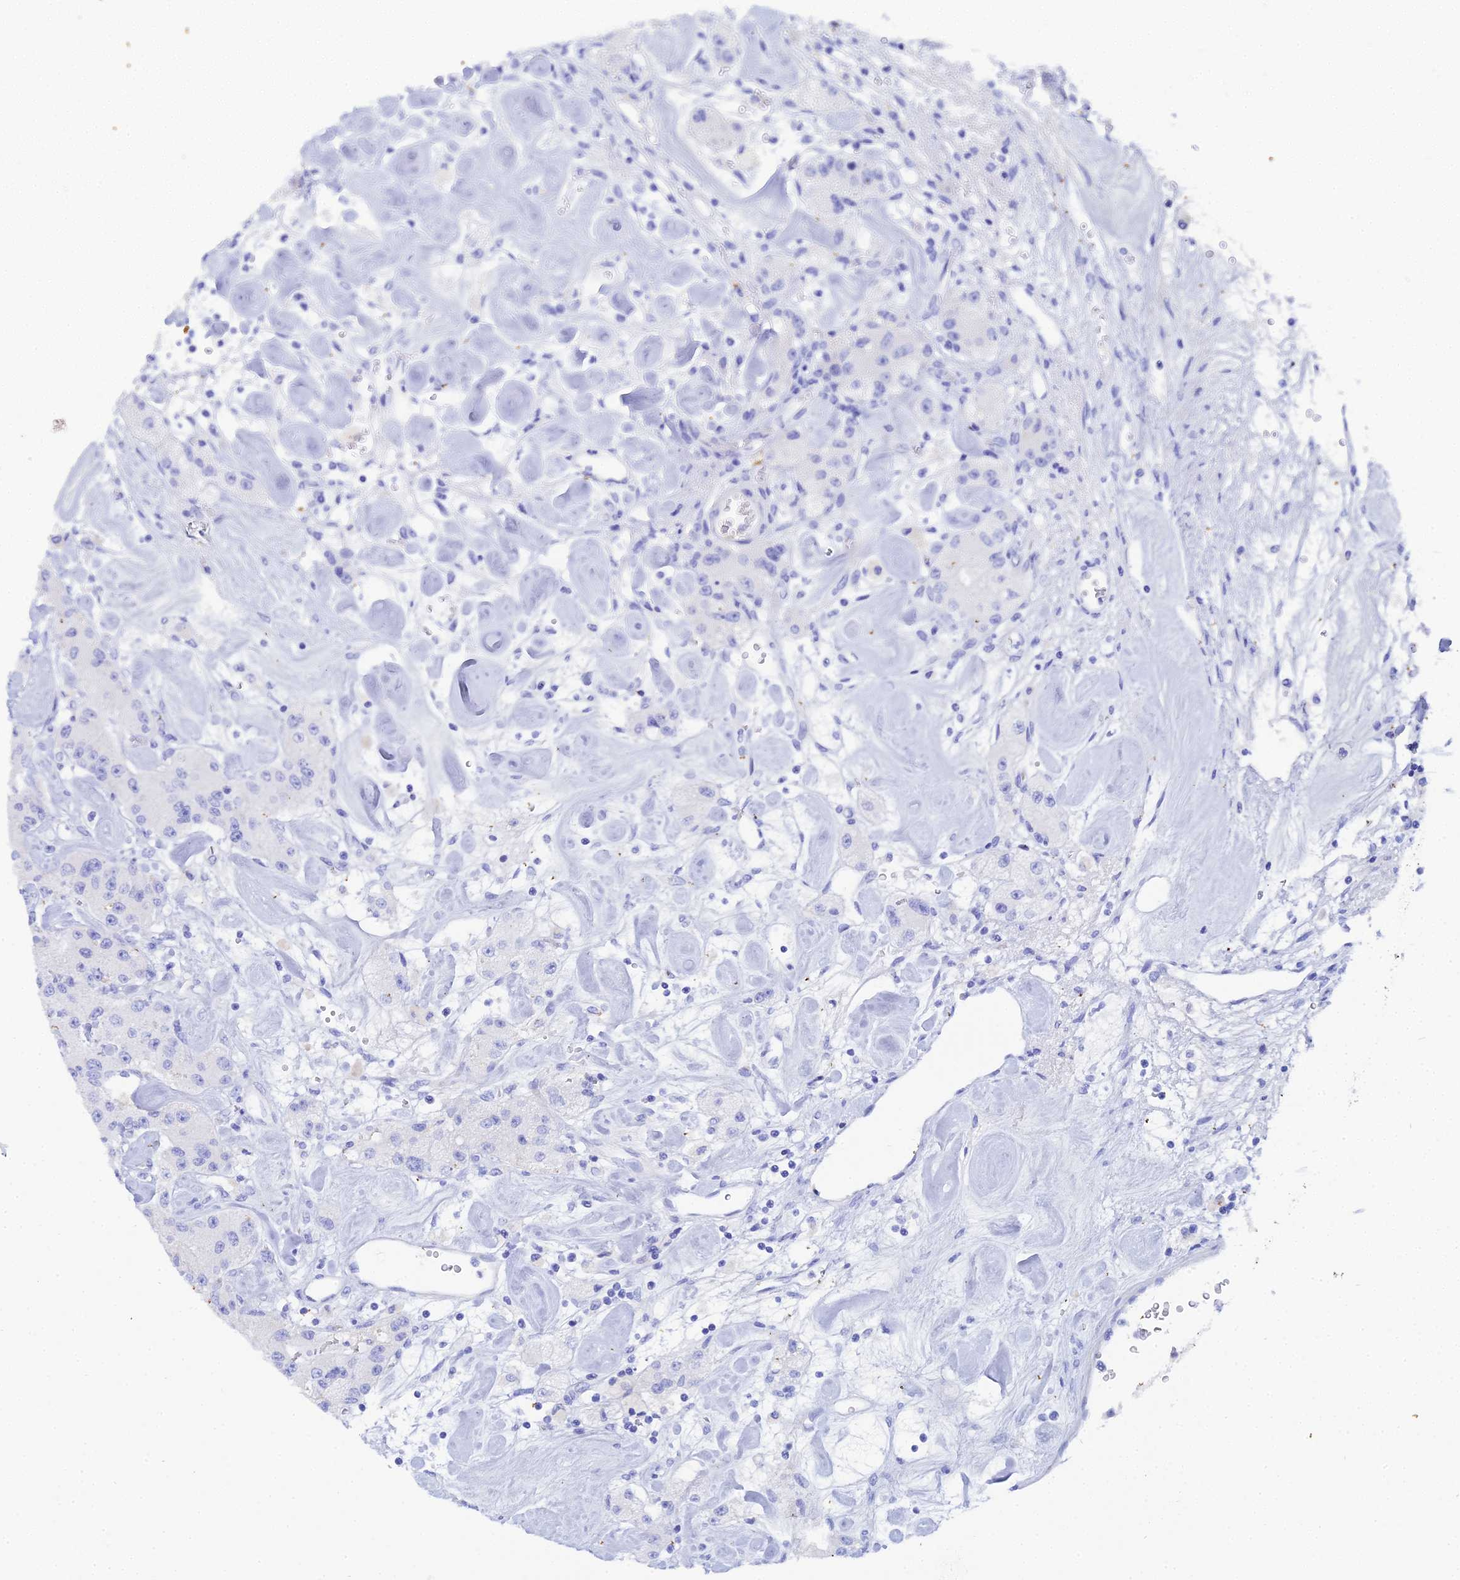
{"staining": {"intensity": "negative", "quantity": "none", "location": "none"}, "tissue": "carcinoid", "cell_type": "Tumor cells", "image_type": "cancer", "snomed": [{"axis": "morphology", "description": "Carcinoid, malignant, NOS"}, {"axis": "topography", "description": "Pancreas"}], "caption": "DAB (3,3'-diaminobenzidine) immunohistochemical staining of malignant carcinoid exhibits no significant positivity in tumor cells. The staining was performed using DAB (3,3'-diaminobenzidine) to visualize the protein expression in brown, while the nuclei were stained in blue with hematoxylin (Magnification: 20x).", "gene": "CELA3A", "patient": {"sex": "male", "age": 41}}